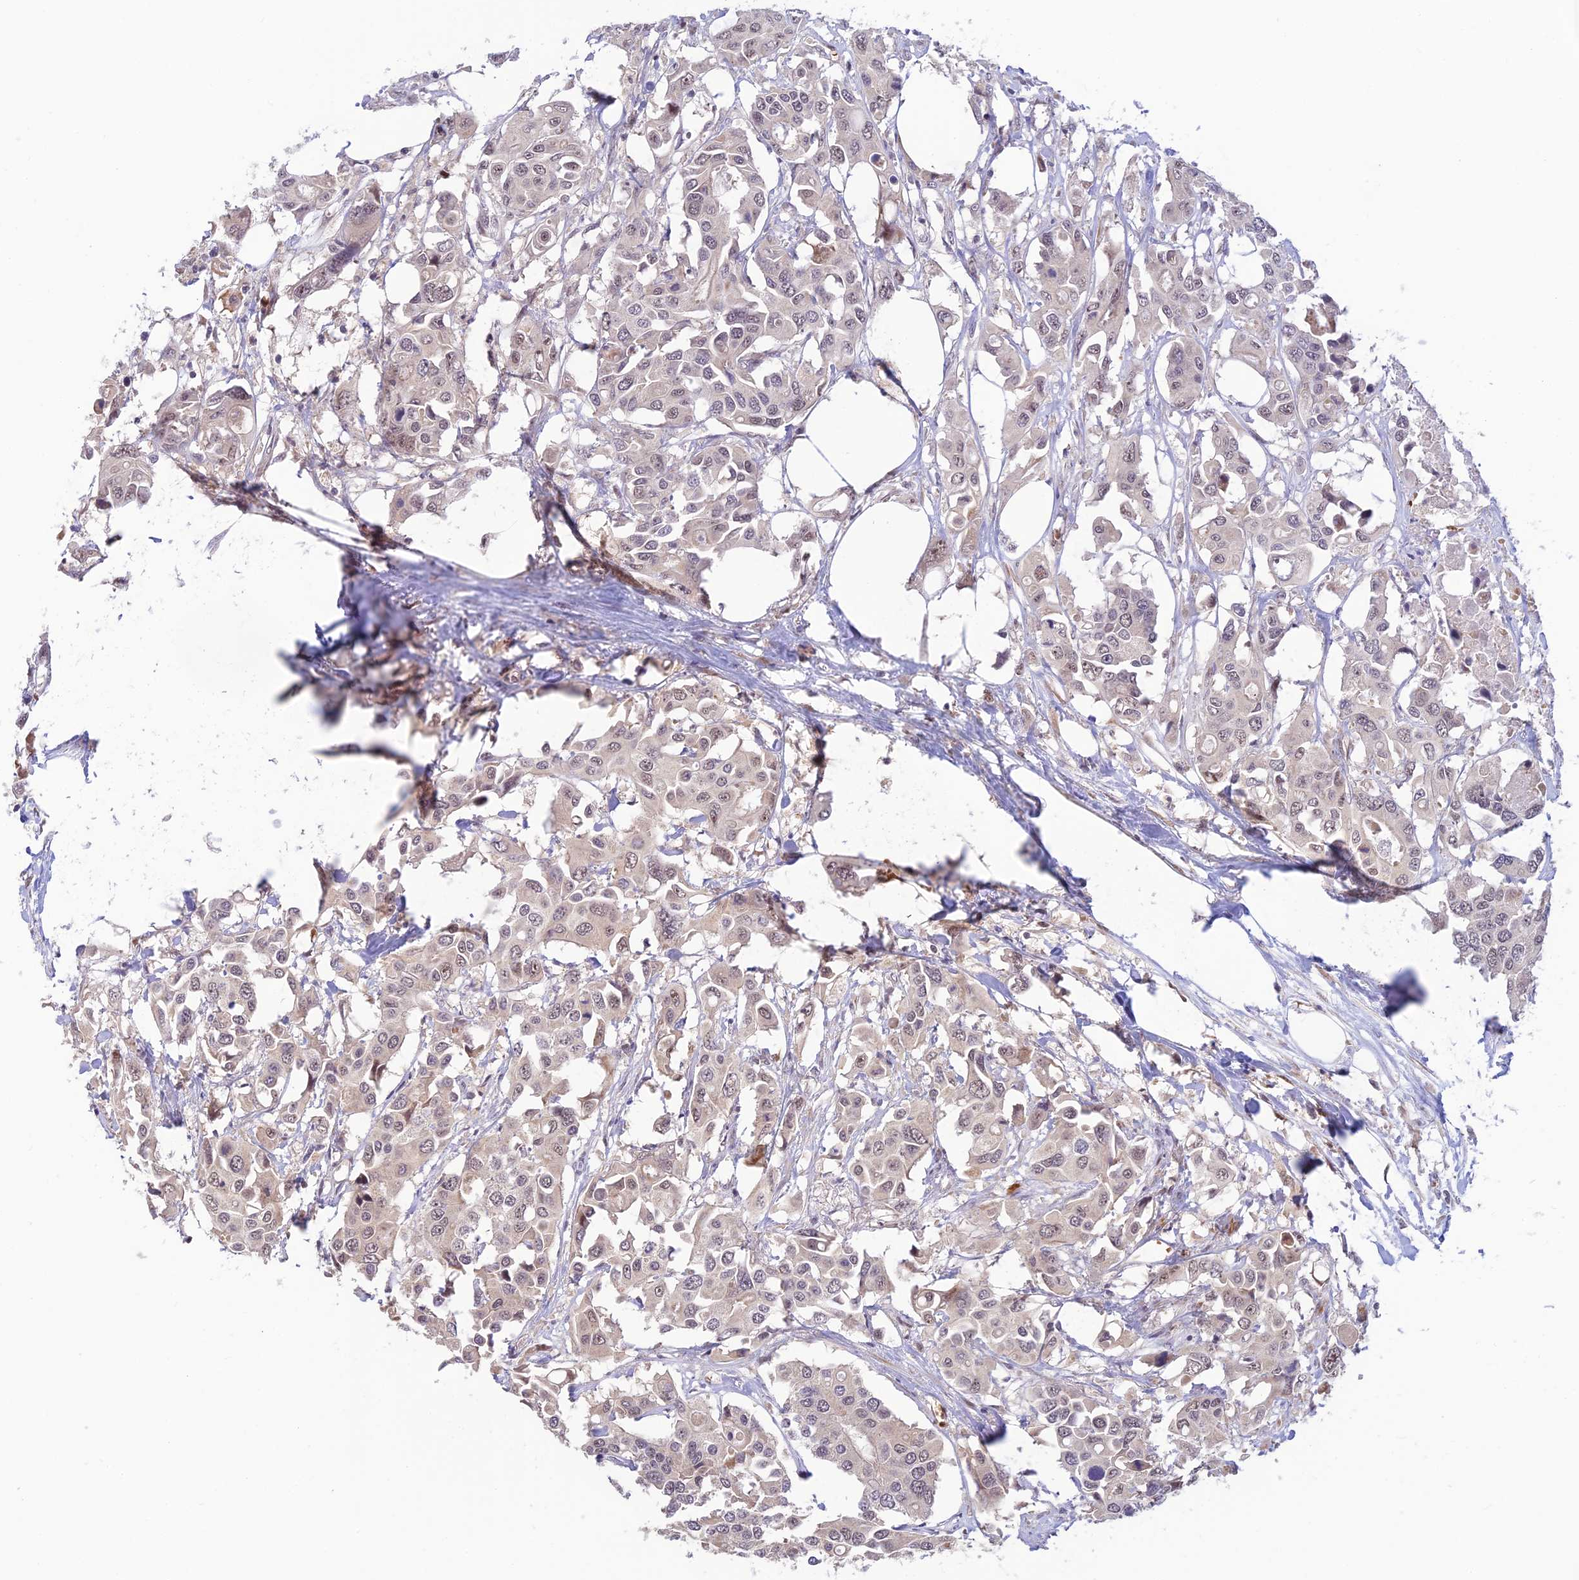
{"staining": {"intensity": "weak", "quantity": "25%-75%", "location": "nuclear"}, "tissue": "colorectal cancer", "cell_type": "Tumor cells", "image_type": "cancer", "snomed": [{"axis": "morphology", "description": "Adenocarcinoma, NOS"}, {"axis": "topography", "description": "Colon"}], "caption": "High-magnification brightfield microscopy of adenocarcinoma (colorectal) stained with DAB (brown) and counterstained with hematoxylin (blue). tumor cells exhibit weak nuclear expression is present in about25%-75% of cells.", "gene": "ASPDH", "patient": {"sex": "male", "age": 77}}